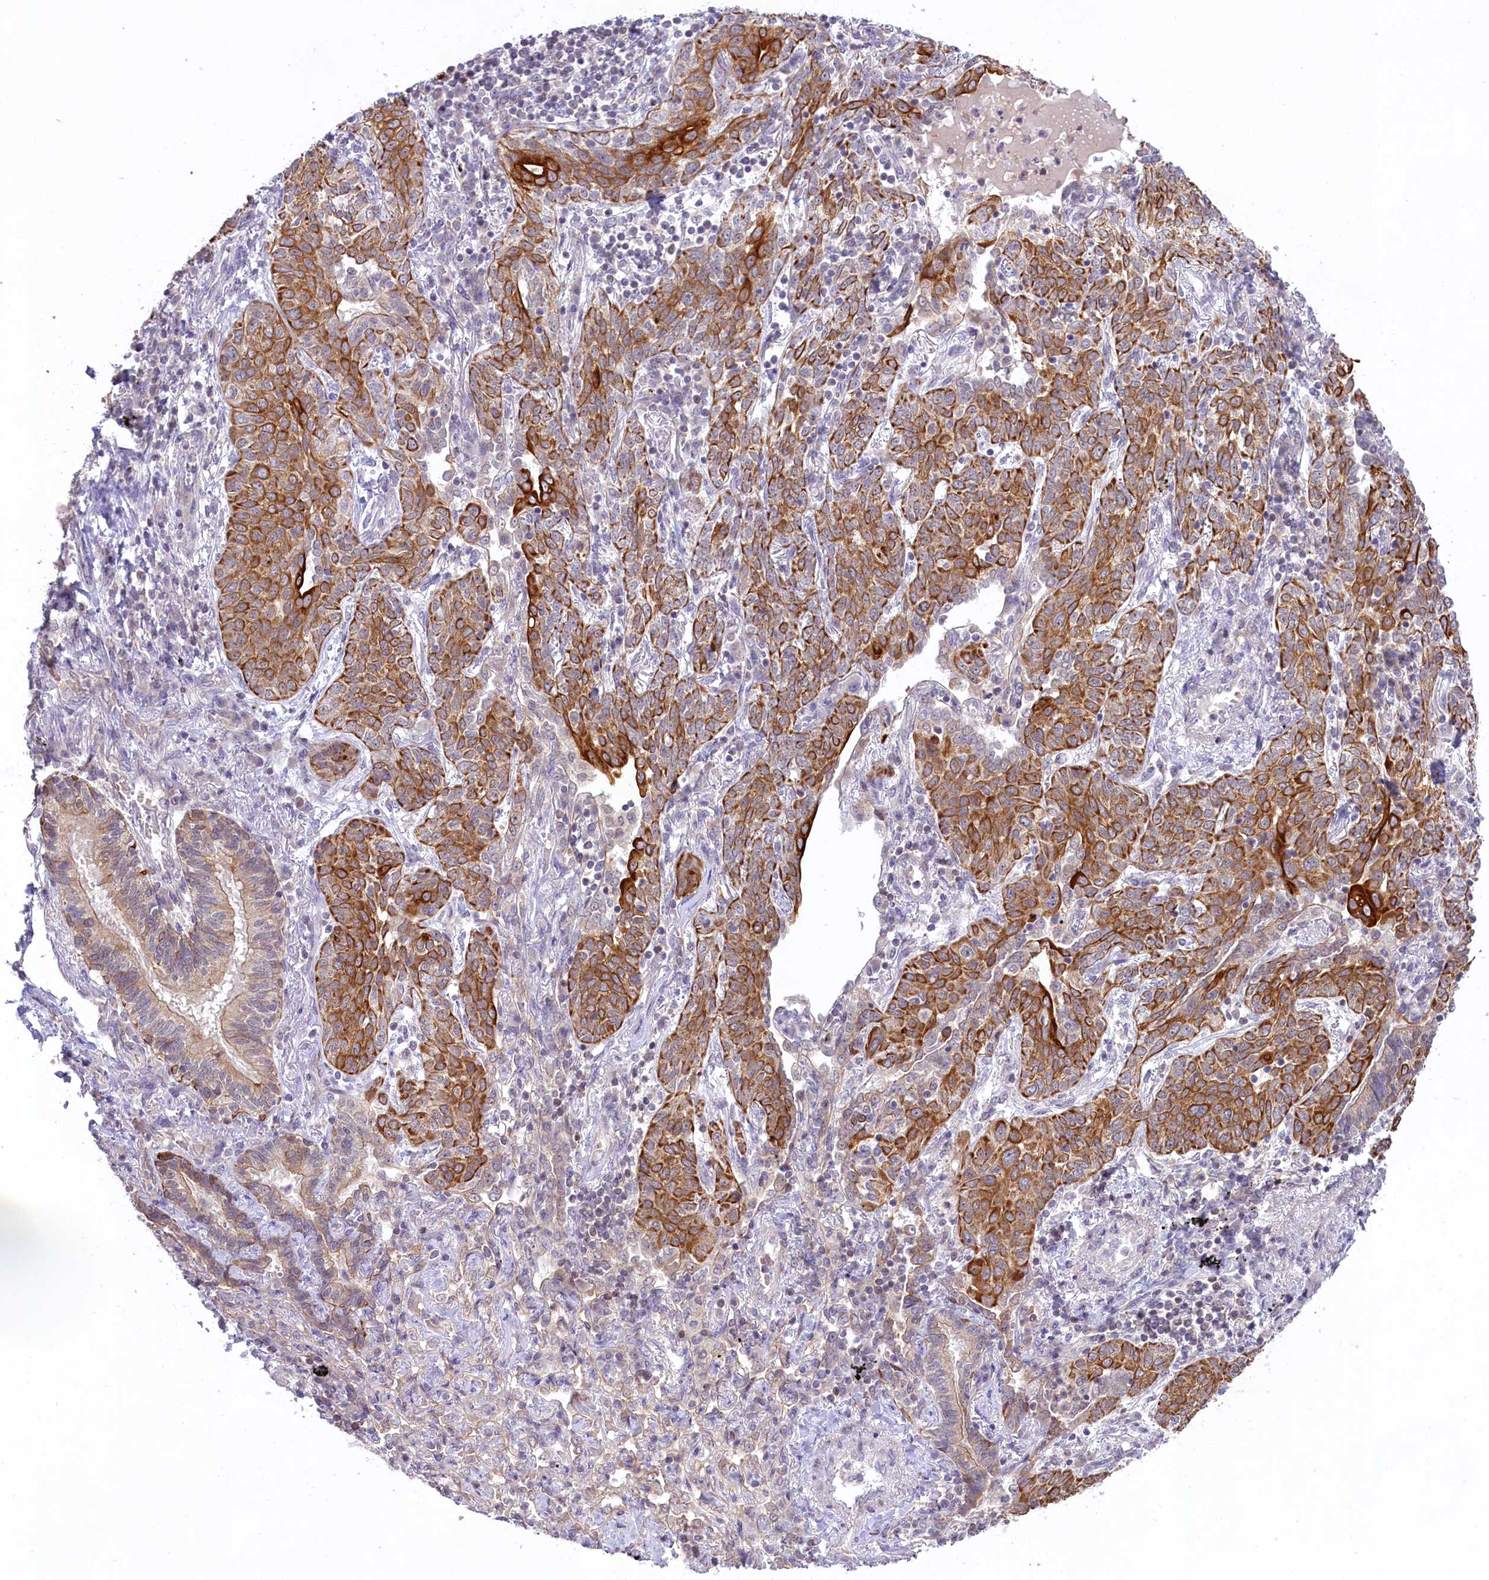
{"staining": {"intensity": "strong", "quantity": ">75%", "location": "cytoplasmic/membranous"}, "tissue": "lung cancer", "cell_type": "Tumor cells", "image_type": "cancer", "snomed": [{"axis": "morphology", "description": "Squamous cell carcinoma, NOS"}, {"axis": "topography", "description": "Lung"}], "caption": "The micrograph demonstrates immunohistochemical staining of lung cancer. There is strong cytoplasmic/membranous expression is identified in about >75% of tumor cells.", "gene": "CARD8", "patient": {"sex": "female", "age": 70}}